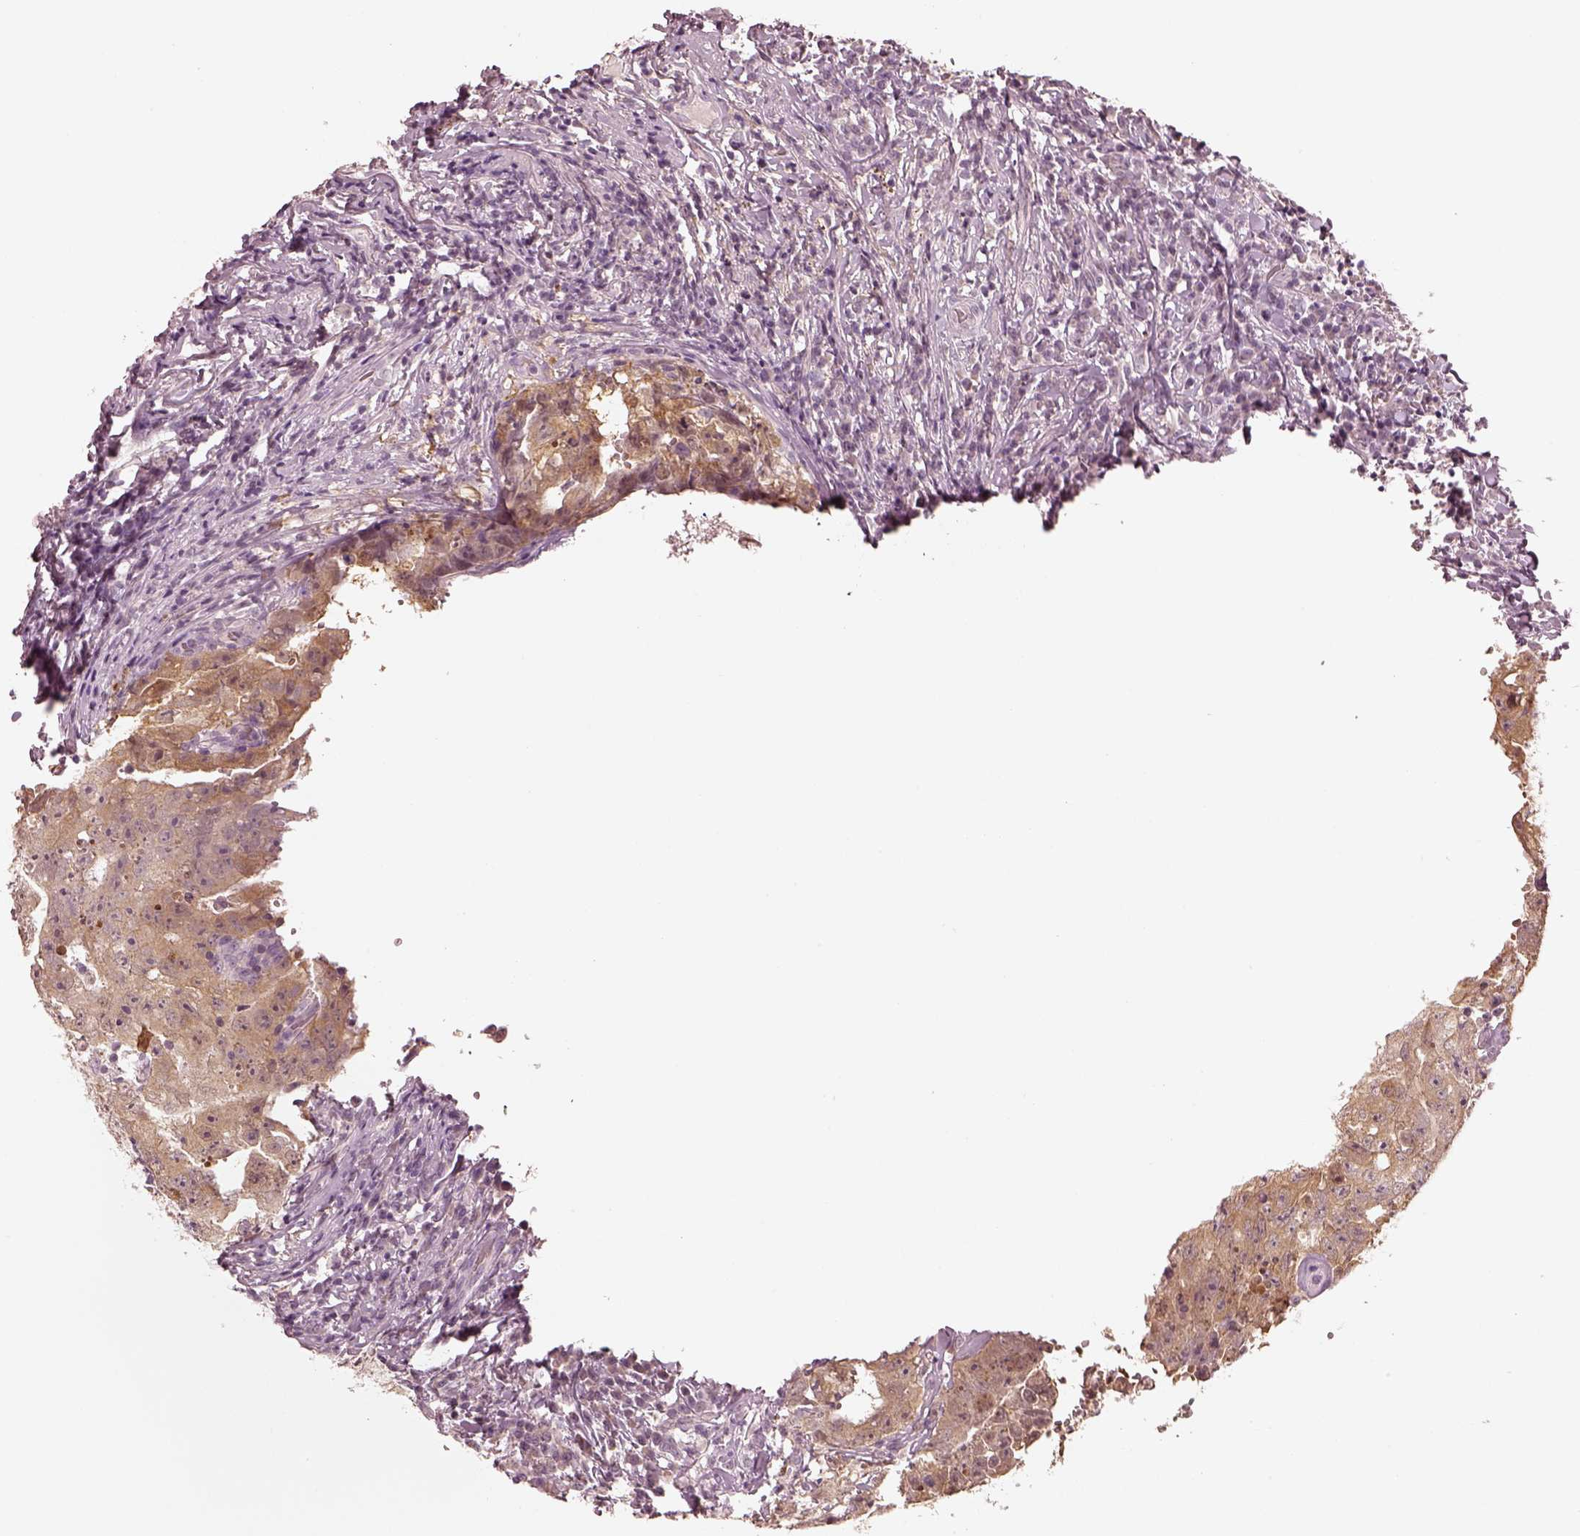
{"staining": {"intensity": "weak", "quantity": ">75%", "location": "cytoplasmic/membranous"}, "tissue": "testis cancer", "cell_type": "Tumor cells", "image_type": "cancer", "snomed": [{"axis": "morphology", "description": "Carcinoma, Embryonal, NOS"}, {"axis": "topography", "description": "Testis"}], "caption": "Immunohistochemical staining of human embryonal carcinoma (testis) demonstrates weak cytoplasmic/membranous protein expression in about >75% of tumor cells. The staining was performed using DAB to visualize the protein expression in brown, while the nuclei were stained in blue with hematoxylin (Magnification: 20x).", "gene": "EGR4", "patient": {"sex": "male", "age": 36}}